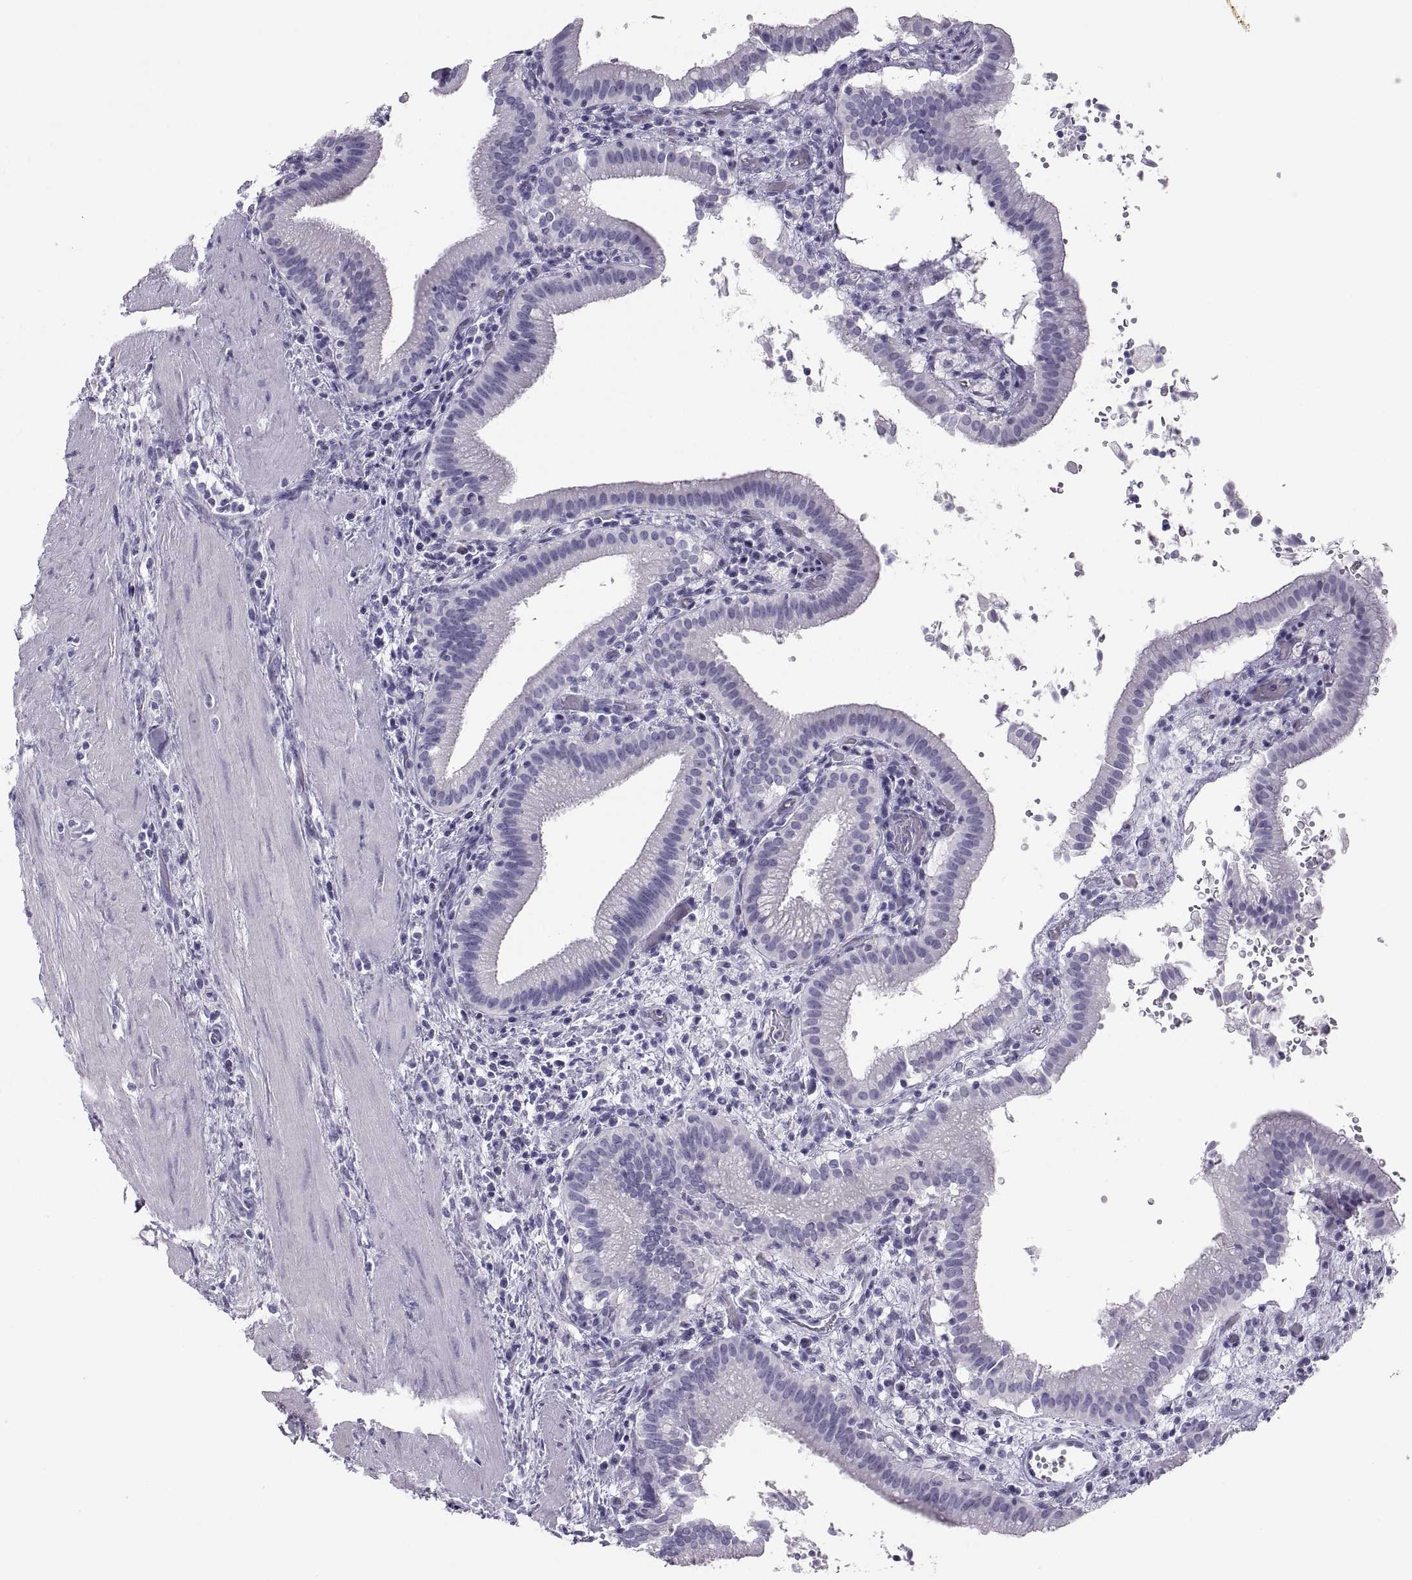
{"staining": {"intensity": "negative", "quantity": "none", "location": "none"}, "tissue": "gallbladder", "cell_type": "Glandular cells", "image_type": "normal", "snomed": [{"axis": "morphology", "description": "Normal tissue, NOS"}, {"axis": "topography", "description": "Gallbladder"}], "caption": "This is an immunohistochemistry (IHC) image of unremarkable human gallbladder. There is no staining in glandular cells.", "gene": "SEMG1", "patient": {"sex": "male", "age": 42}}